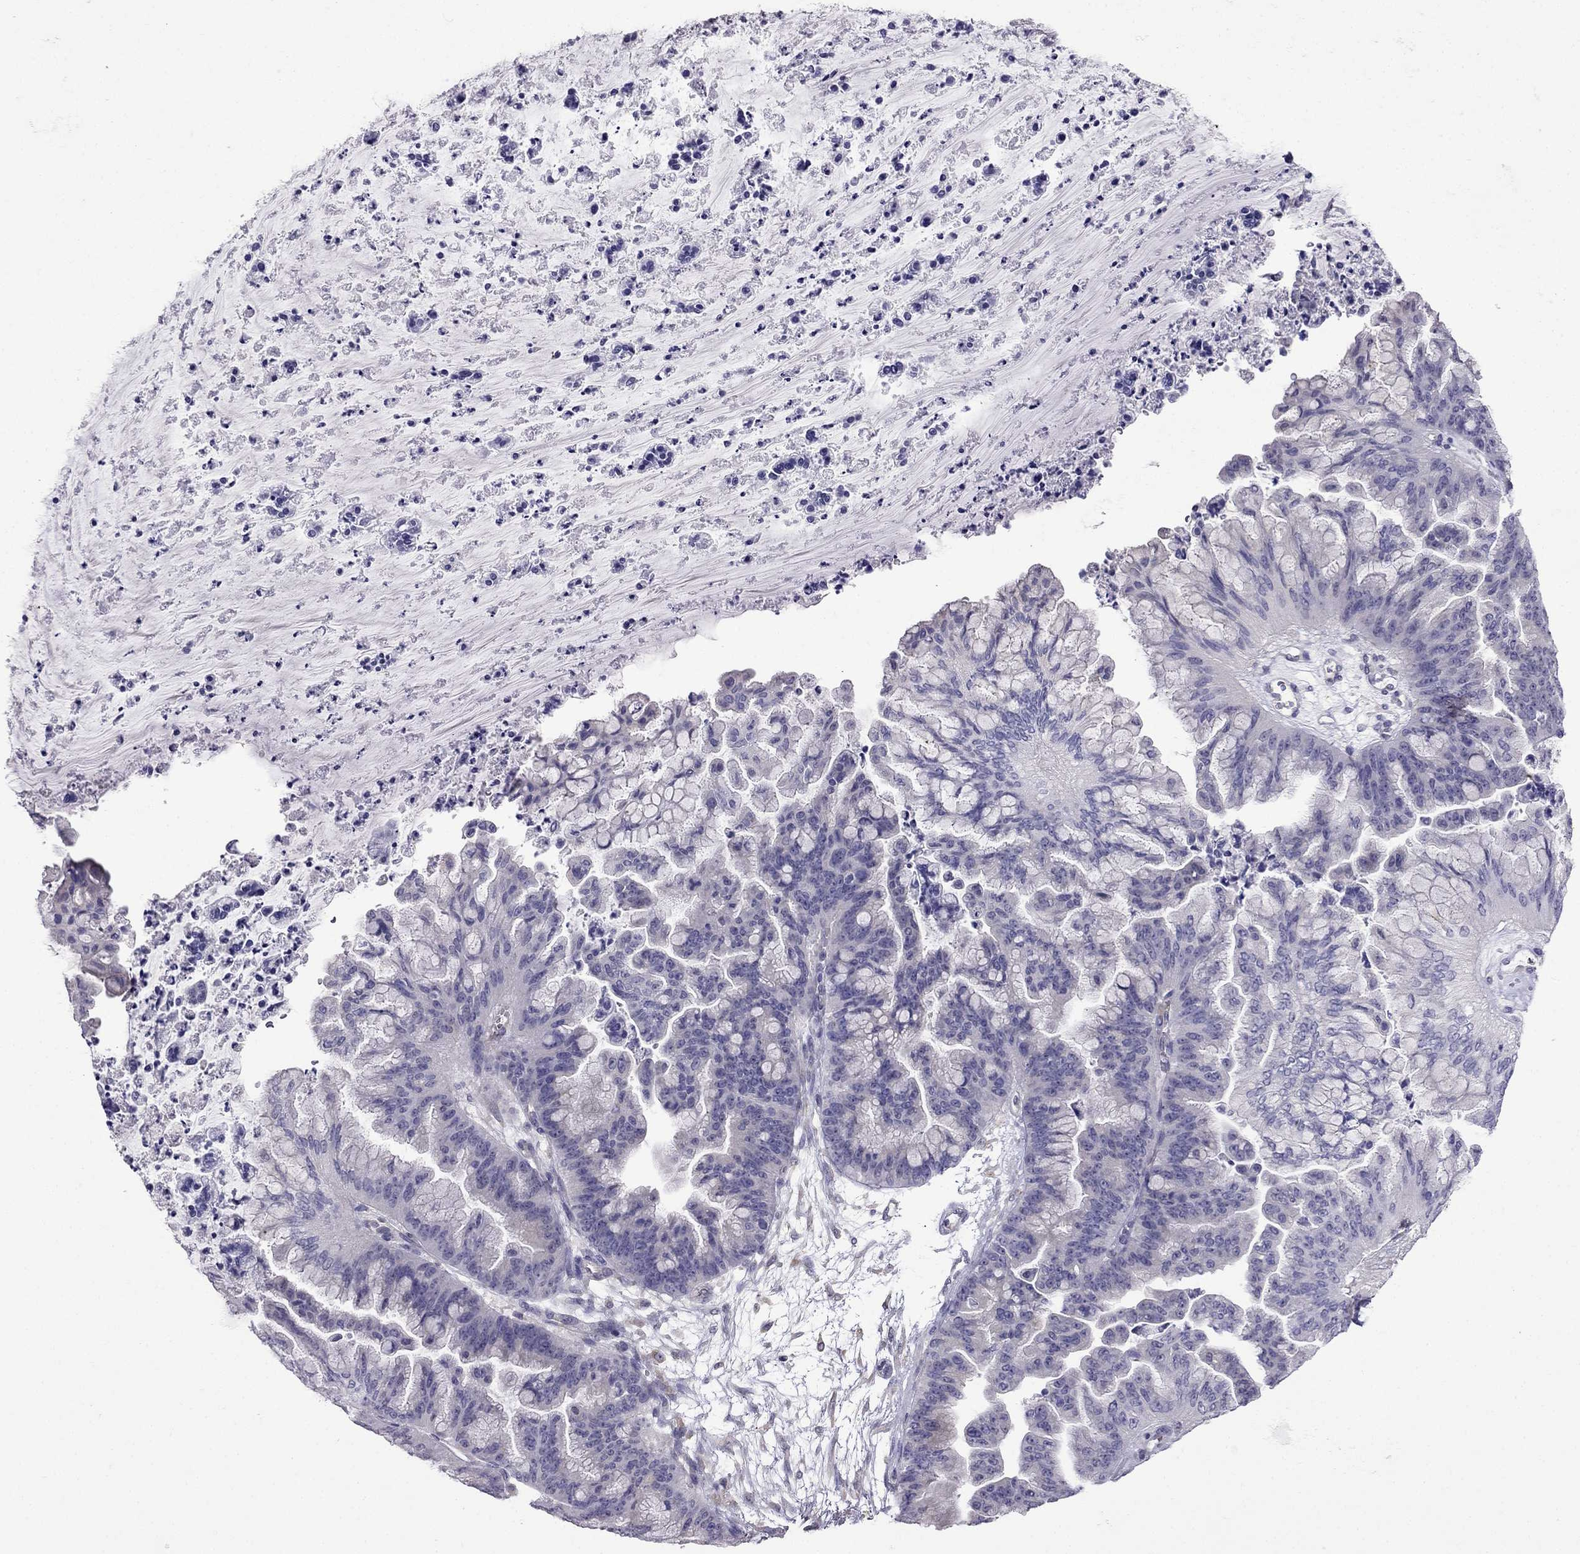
{"staining": {"intensity": "negative", "quantity": "none", "location": "none"}, "tissue": "ovarian cancer", "cell_type": "Tumor cells", "image_type": "cancer", "snomed": [{"axis": "morphology", "description": "Cystadenocarcinoma, mucinous, NOS"}, {"axis": "topography", "description": "Ovary"}], "caption": "Immunohistochemistry of ovarian cancer displays no expression in tumor cells.", "gene": "SCNN1D", "patient": {"sex": "female", "age": 67}}